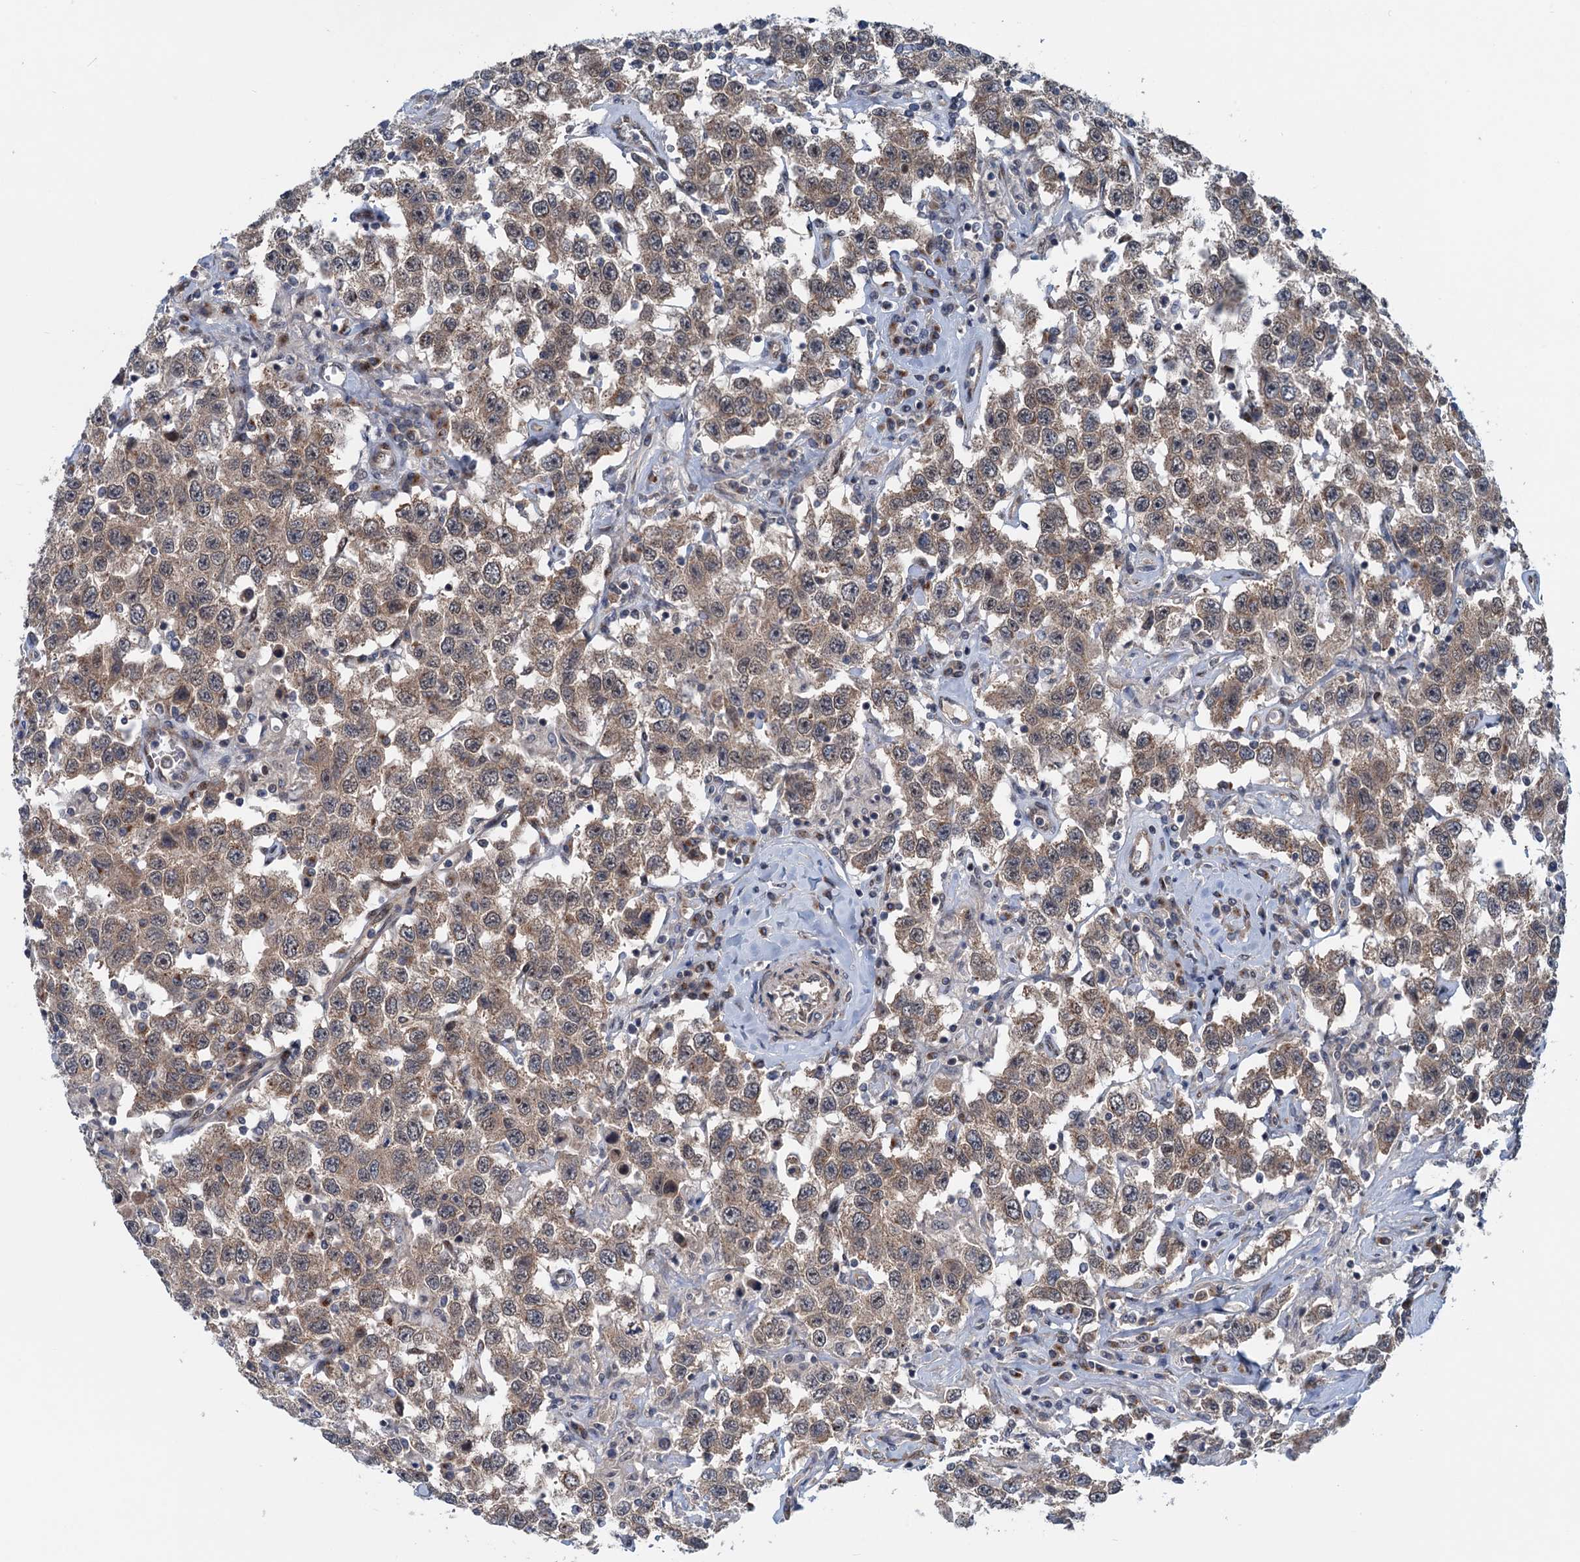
{"staining": {"intensity": "moderate", "quantity": ">75%", "location": "cytoplasmic/membranous"}, "tissue": "testis cancer", "cell_type": "Tumor cells", "image_type": "cancer", "snomed": [{"axis": "morphology", "description": "Seminoma, NOS"}, {"axis": "topography", "description": "Testis"}], "caption": "Protein expression analysis of human testis seminoma reveals moderate cytoplasmic/membranous positivity in about >75% of tumor cells. (DAB = brown stain, brightfield microscopy at high magnification).", "gene": "DYNC2I2", "patient": {"sex": "male", "age": 41}}